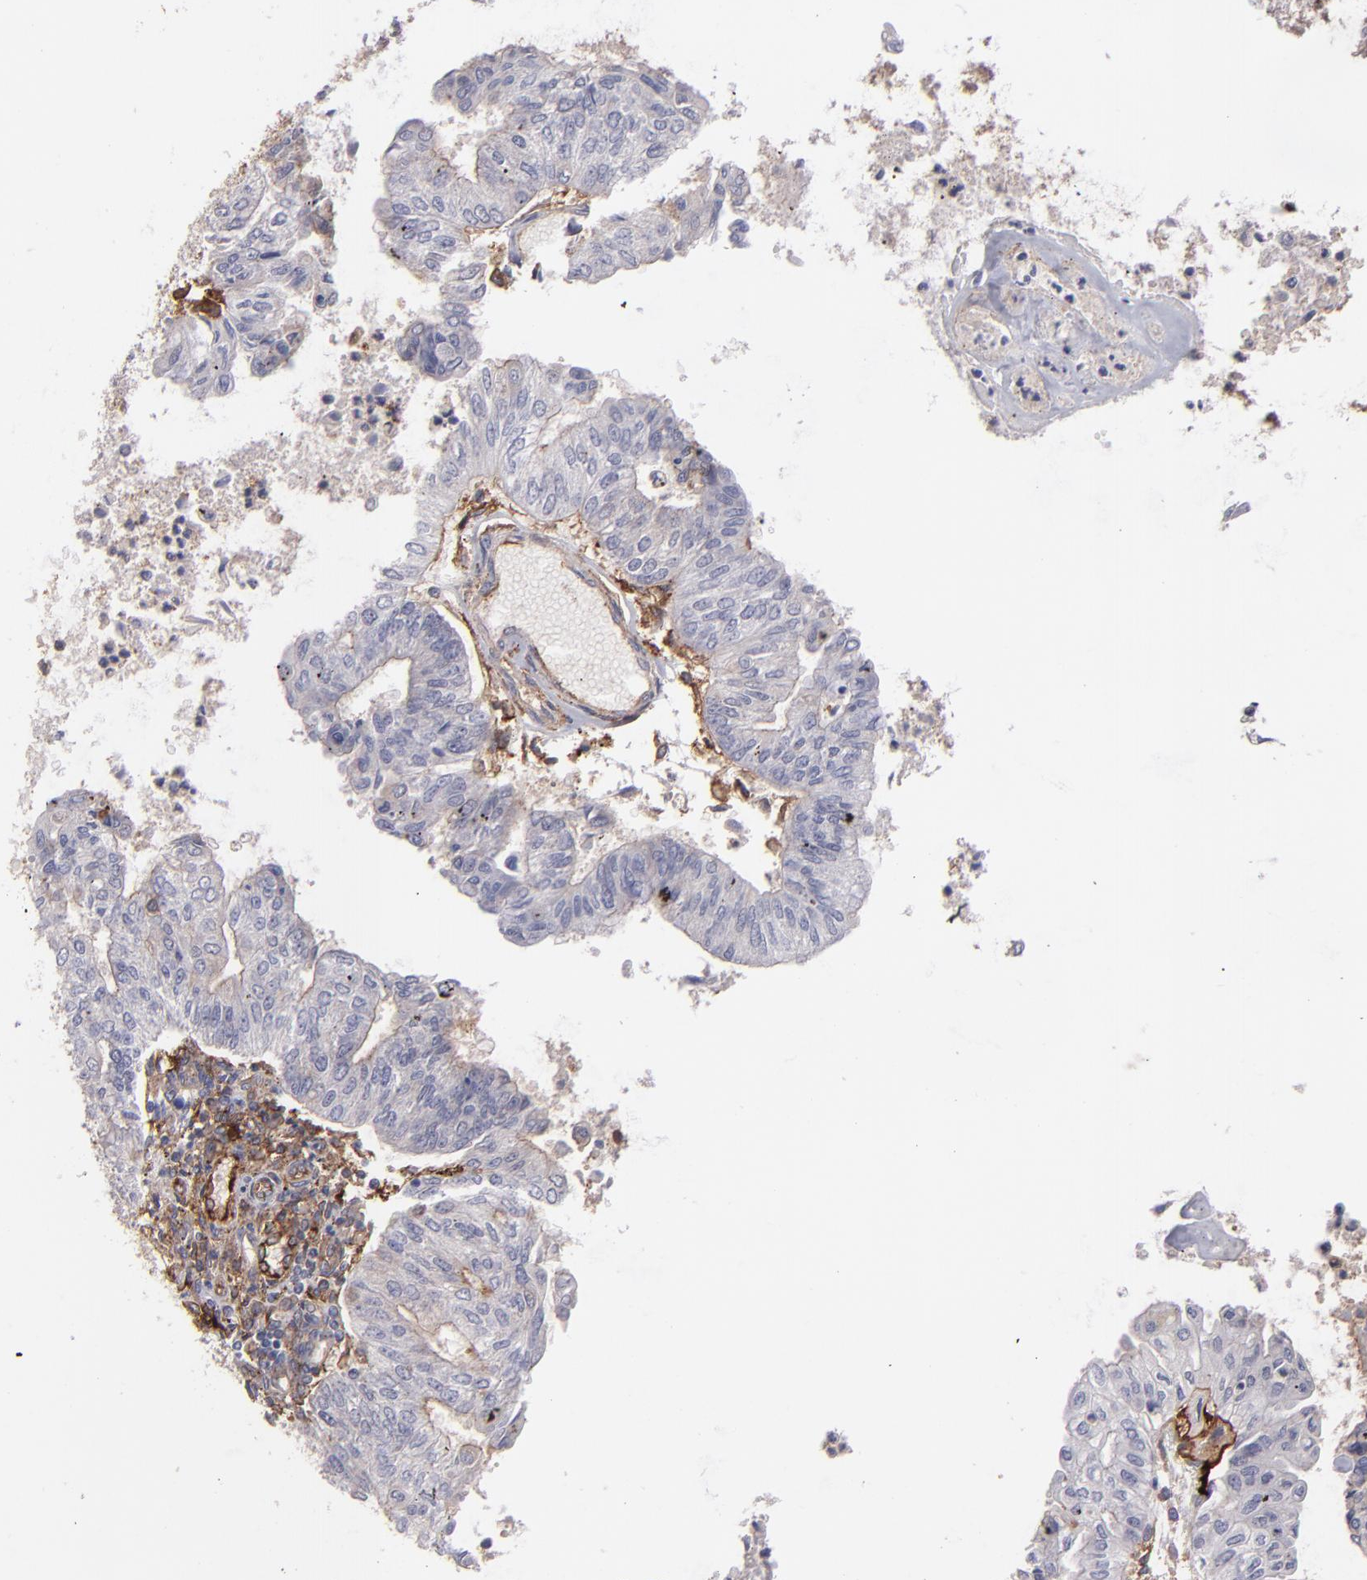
{"staining": {"intensity": "negative", "quantity": "none", "location": "none"}, "tissue": "endometrial cancer", "cell_type": "Tumor cells", "image_type": "cancer", "snomed": [{"axis": "morphology", "description": "Adenocarcinoma, NOS"}, {"axis": "topography", "description": "Endometrium"}], "caption": "There is no significant staining in tumor cells of endometrial adenocarcinoma.", "gene": "ICAM1", "patient": {"sex": "female", "age": 59}}